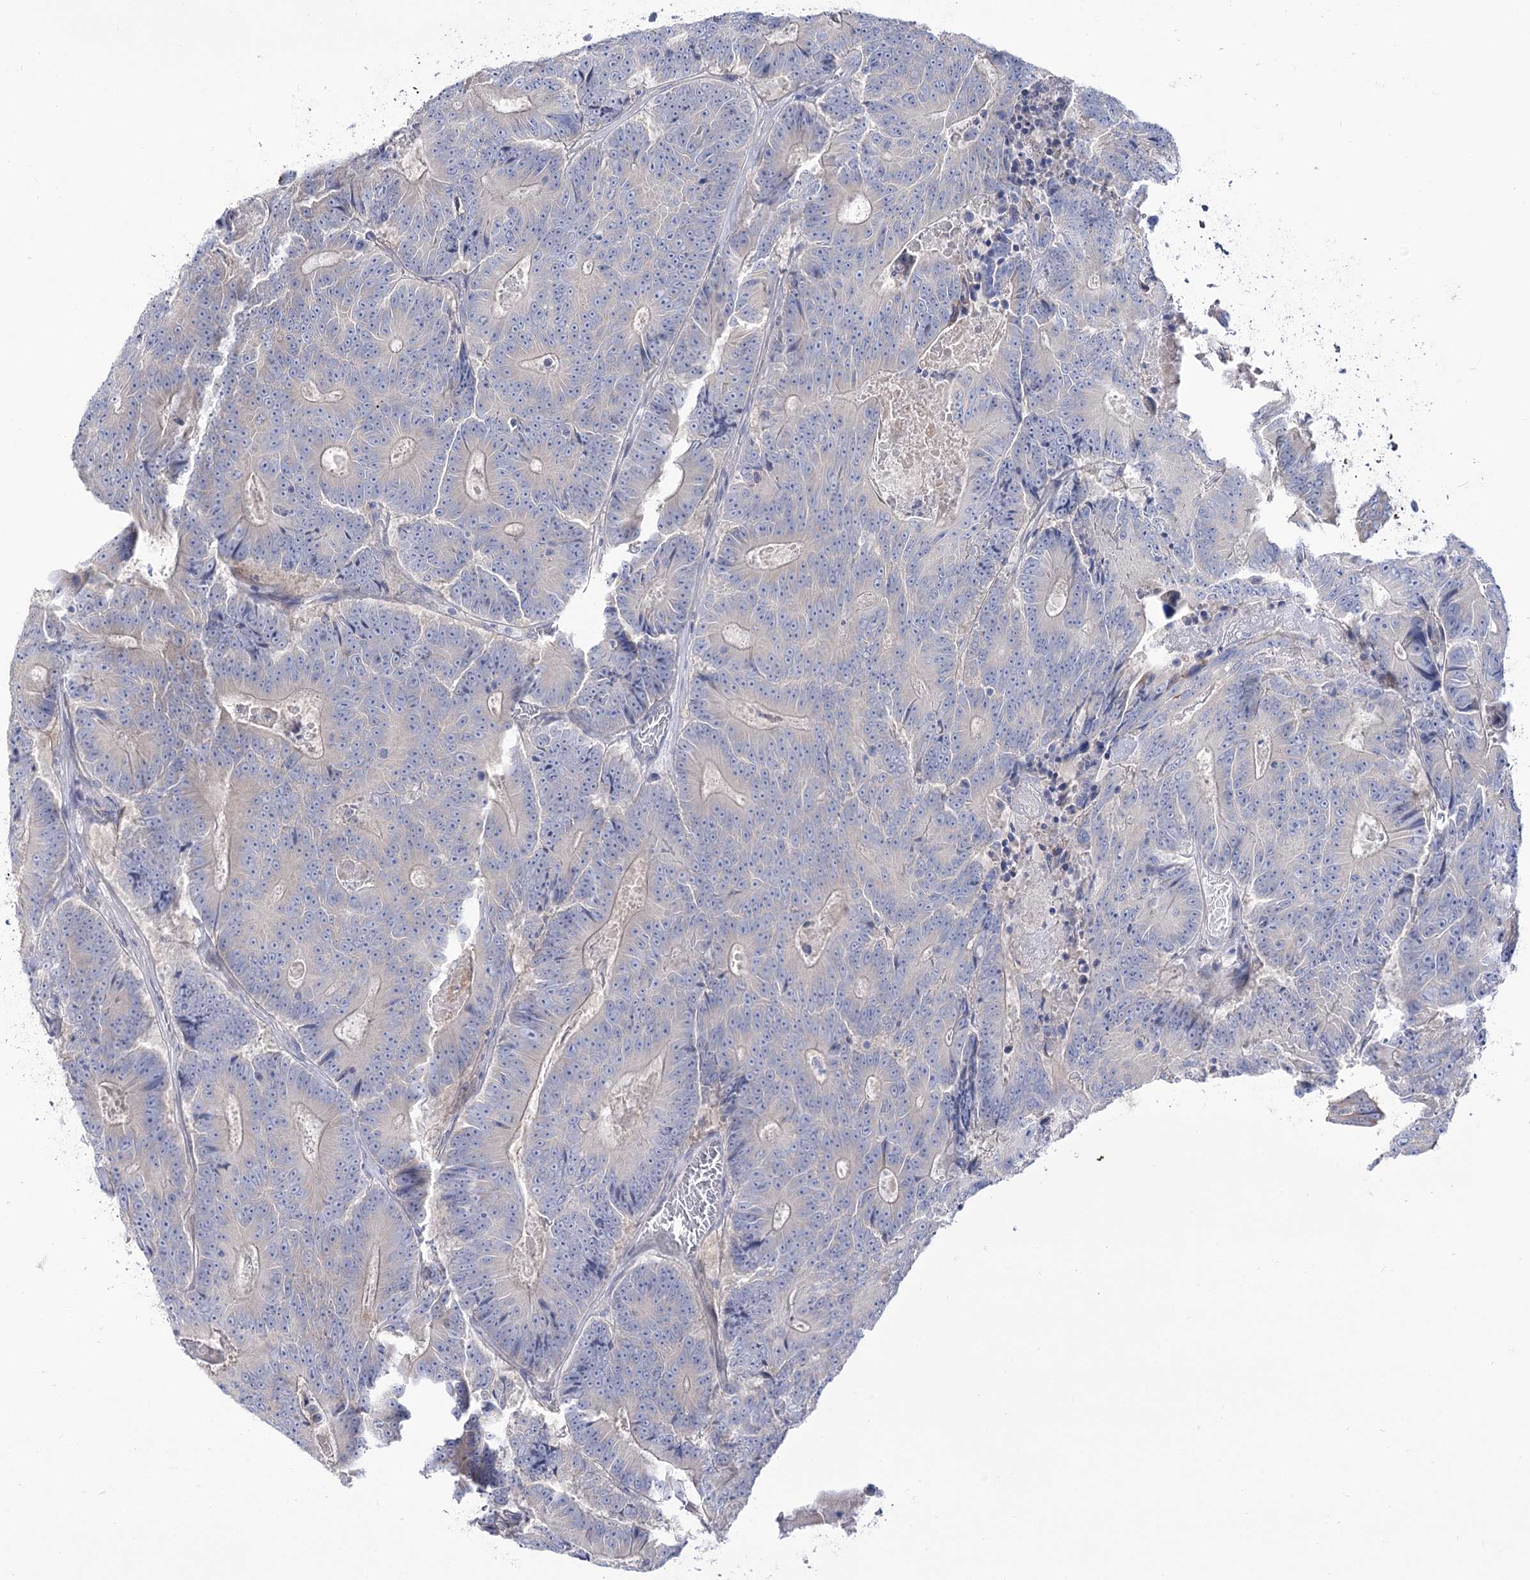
{"staining": {"intensity": "negative", "quantity": "none", "location": "none"}, "tissue": "colorectal cancer", "cell_type": "Tumor cells", "image_type": "cancer", "snomed": [{"axis": "morphology", "description": "Adenocarcinoma, NOS"}, {"axis": "topography", "description": "Colon"}], "caption": "High magnification brightfield microscopy of colorectal cancer (adenocarcinoma) stained with DAB (3,3'-diaminobenzidine) (brown) and counterstained with hematoxylin (blue): tumor cells show no significant staining. (Brightfield microscopy of DAB (3,3'-diaminobenzidine) IHC at high magnification).", "gene": "SUOX", "patient": {"sex": "male", "age": 83}}